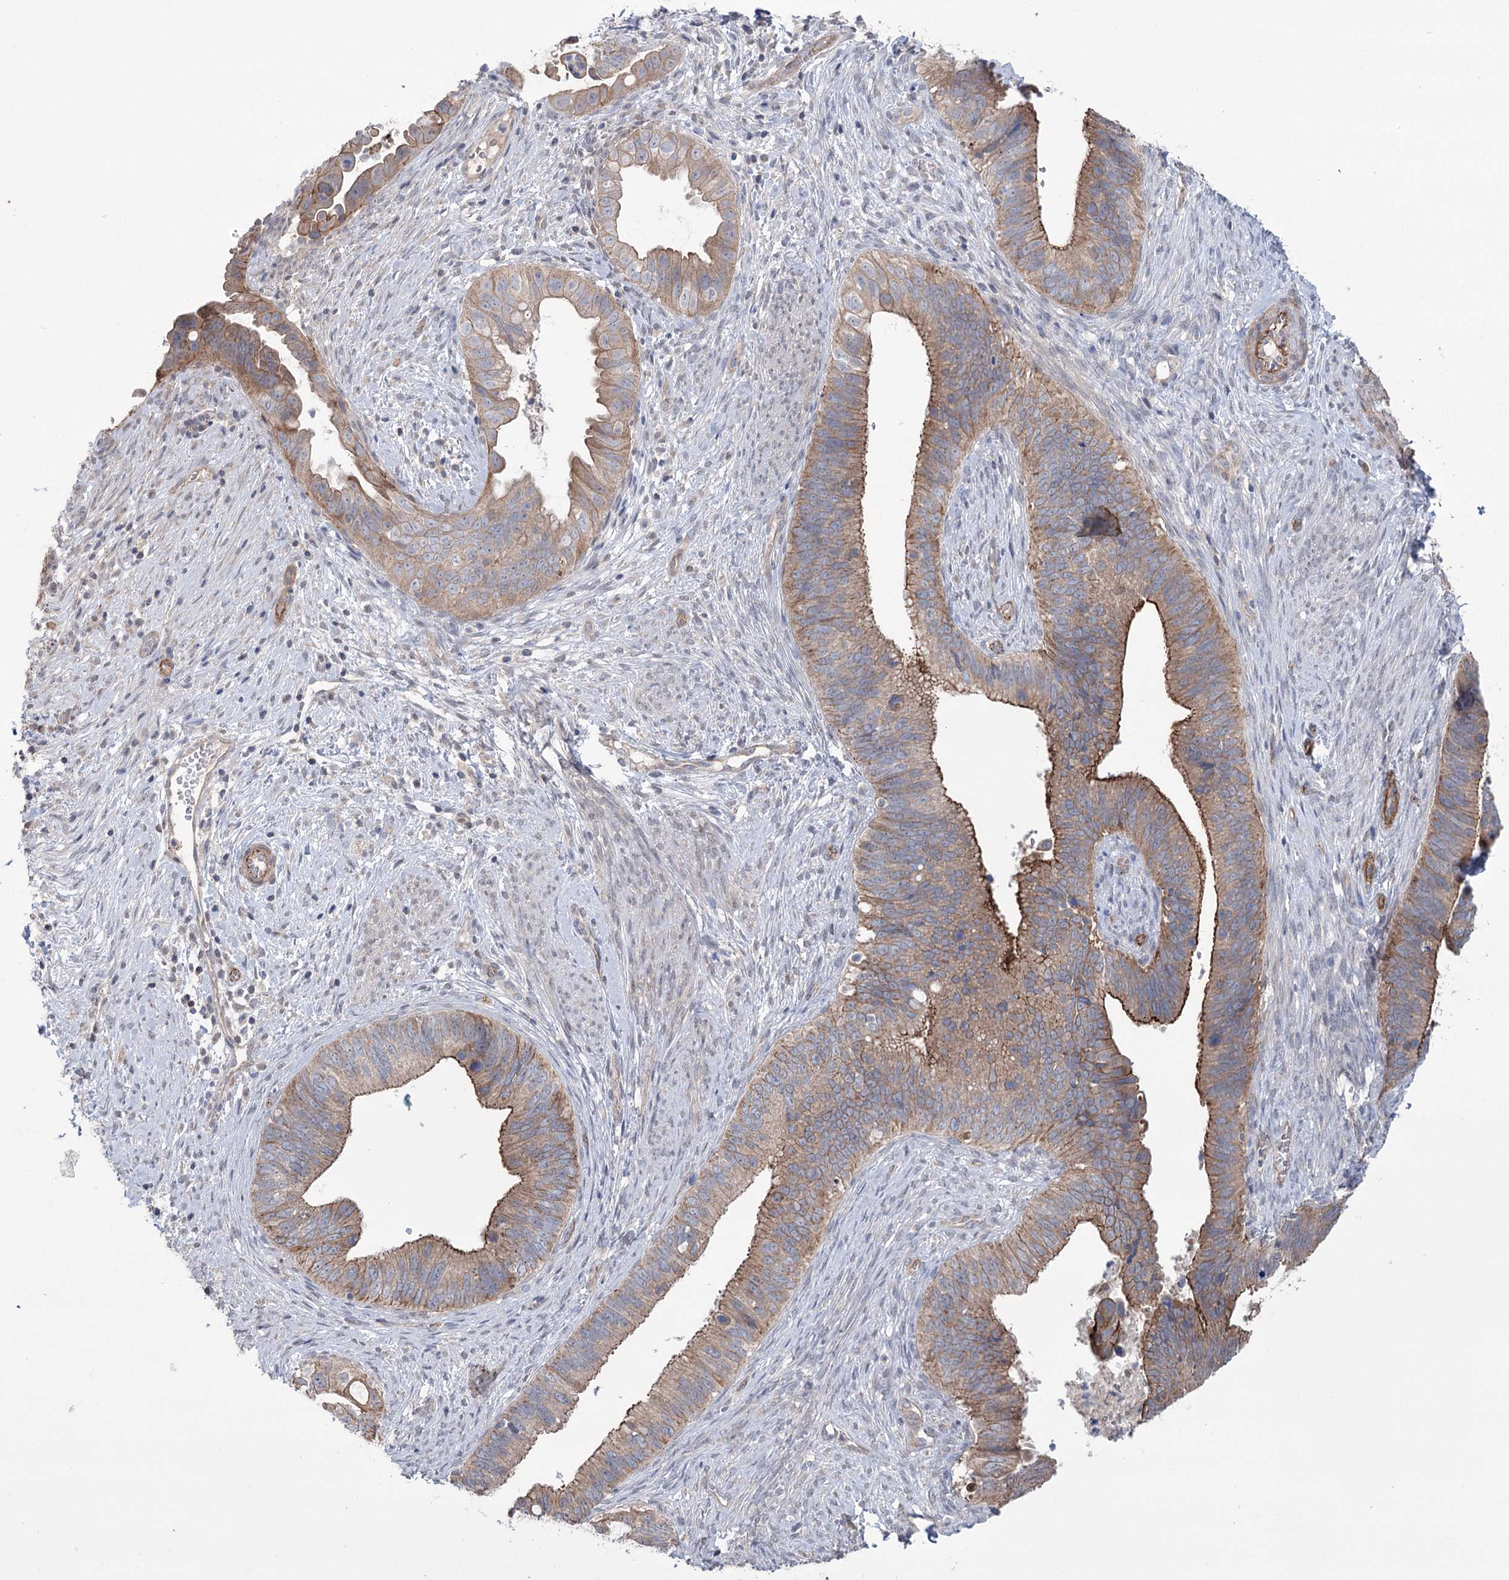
{"staining": {"intensity": "moderate", "quantity": ">75%", "location": "cytoplasmic/membranous"}, "tissue": "cervical cancer", "cell_type": "Tumor cells", "image_type": "cancer", "snomed": [{"axis": "morphology", "description": "Adenocarcinoma, NOS"}, {"axis": "topography", "description": "Cervix"}], "caption": "Brown immunohistochemical staining in adenocarcinoma (cervical) demonstrates moderate cytoplasmic/membranous staining in about >75% of tumor cells. The protein of interest is stained brown, and the nuclei are stained in blue (DAB (3,3'-diaminobenzidine) IHC with brightfield microscopy, high magnification).", "gene": "TRIM71", "patient": {"sex": "female", "age": 42}}